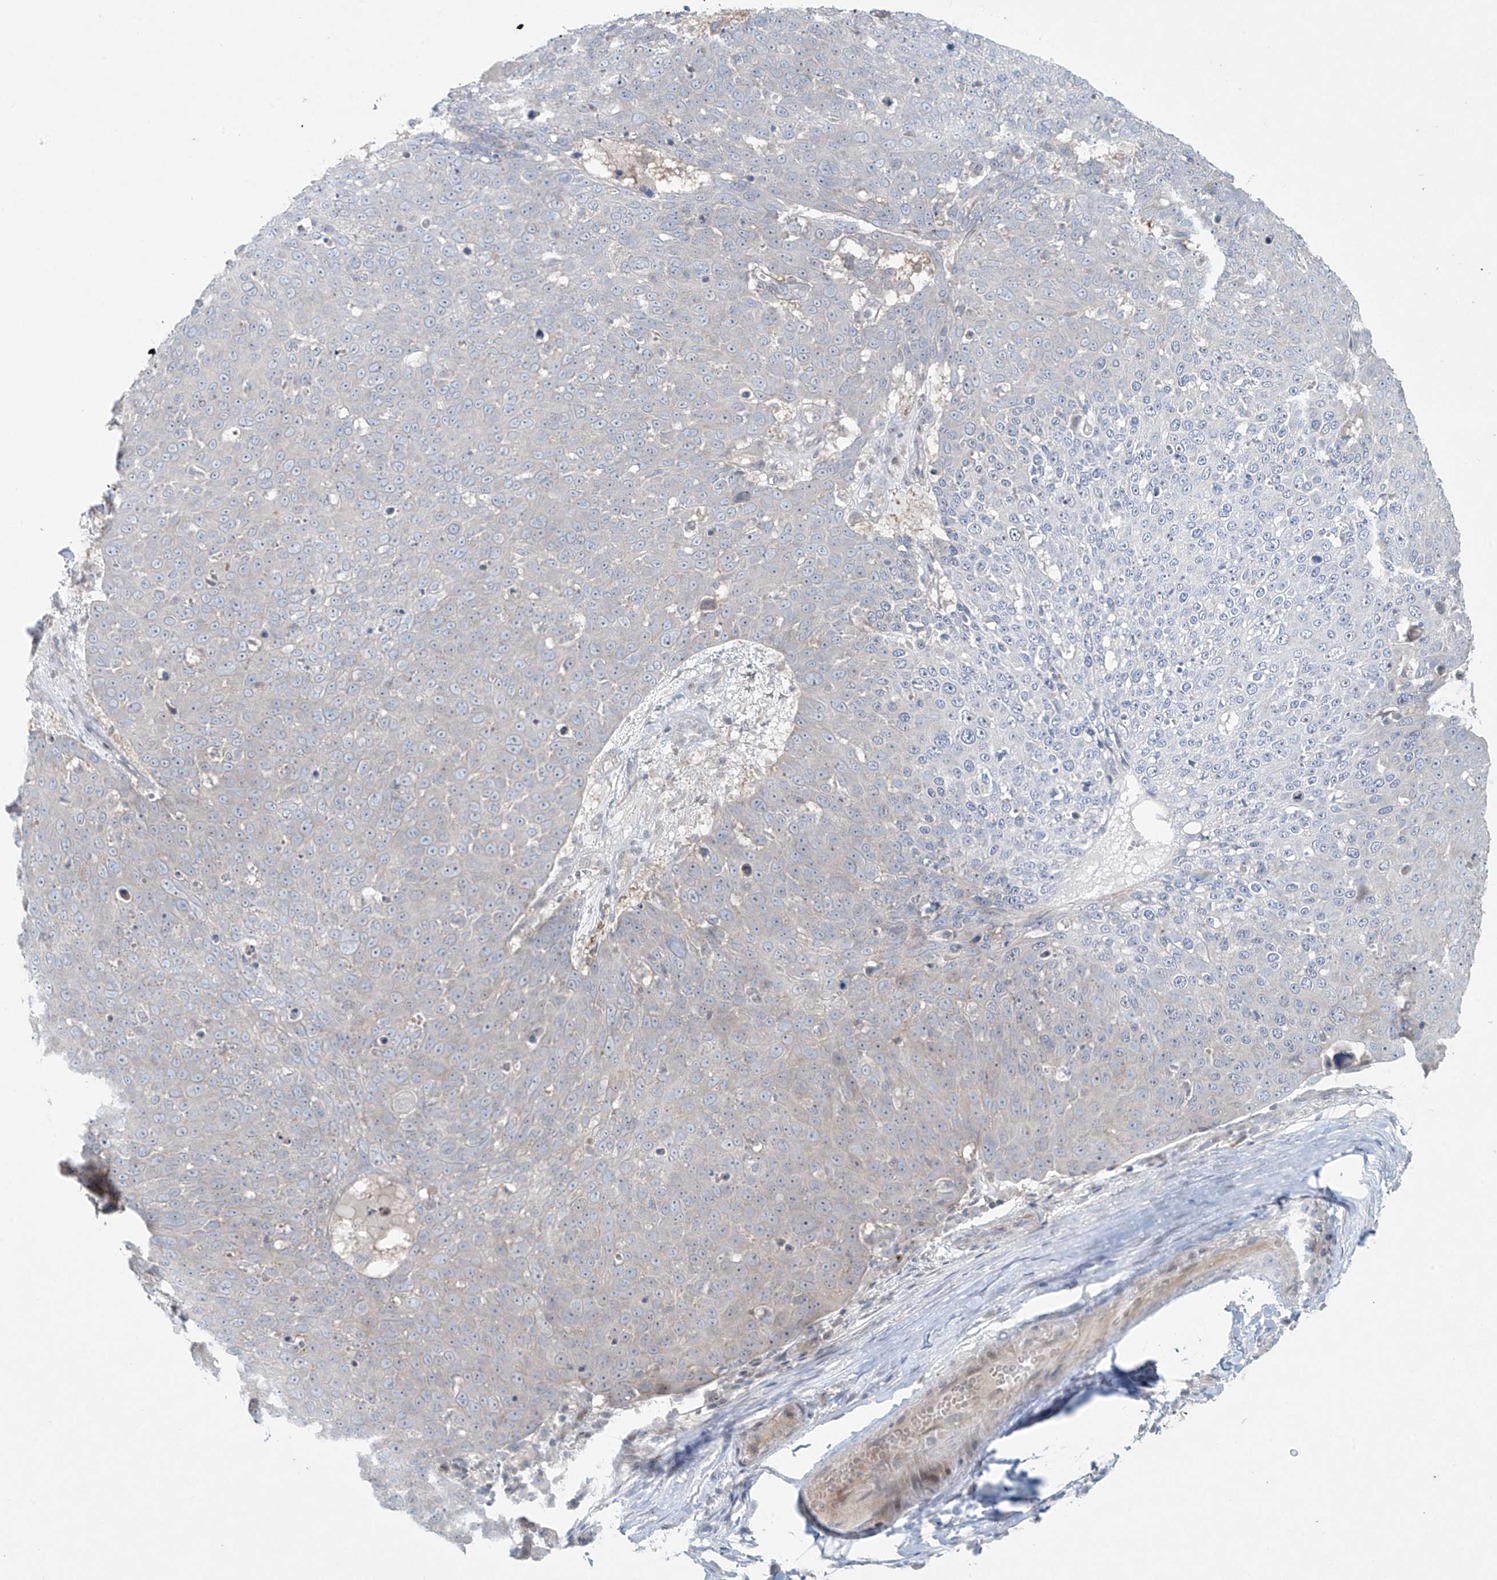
{"staining": {"intensity": "negative", "quantity": "none", "location": "none"}, "tissue": "skin cancer", "cell_type": "Tumor cells", "image_type": "cancer", "snomed": [{"axis": "morphology", "description": "Squamous cell carcinoma, NOS"}, {"axis": "topography", "description": "Skin"}], "caption": "Skin cancer was stained to show a protein in brown. There is no significant positivity in tumor cells. The staining was performed using DAB to visualize the protein expression in brown, while the nuclei were stained in blue with hematoxylin (Magnification: 20x).", "gene": "PPAT", "patient": {"sex": "male", "age": 71}}